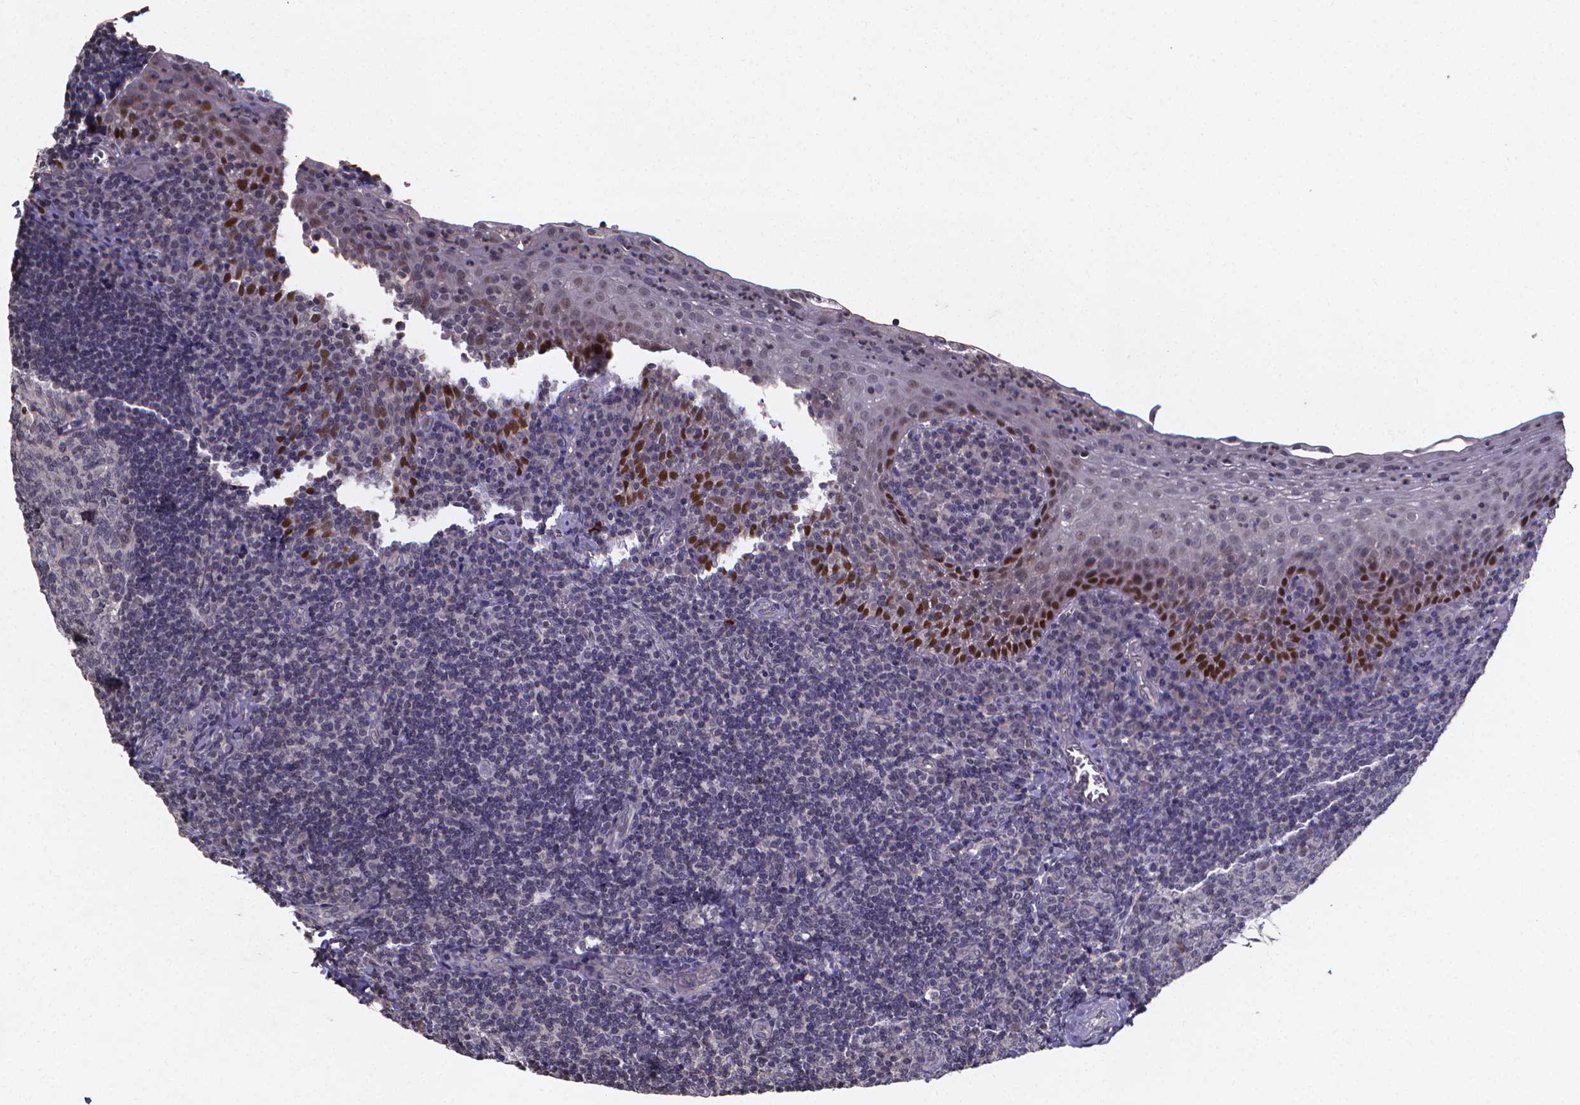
{"staining": {"intensity": "negative", "quantity": "none", "location": "none"}, "tissue": "tonsil", "cell_type": "Germinal center cells", "image_type": "normal", "snomed": [{"axis": "morphology", "description": "Normal tissue, NOS"}, {"axis": "morphology", "description": "Inflammation, NOS"}, {"axis": "topography", "description": "Tonsil"}], "caption": "Photomicrograph shows no protein positivity in germinal center cells of unremarkable tonsil.", "gene": "TP73", "patient": {"sex": "female", "age": 31}}